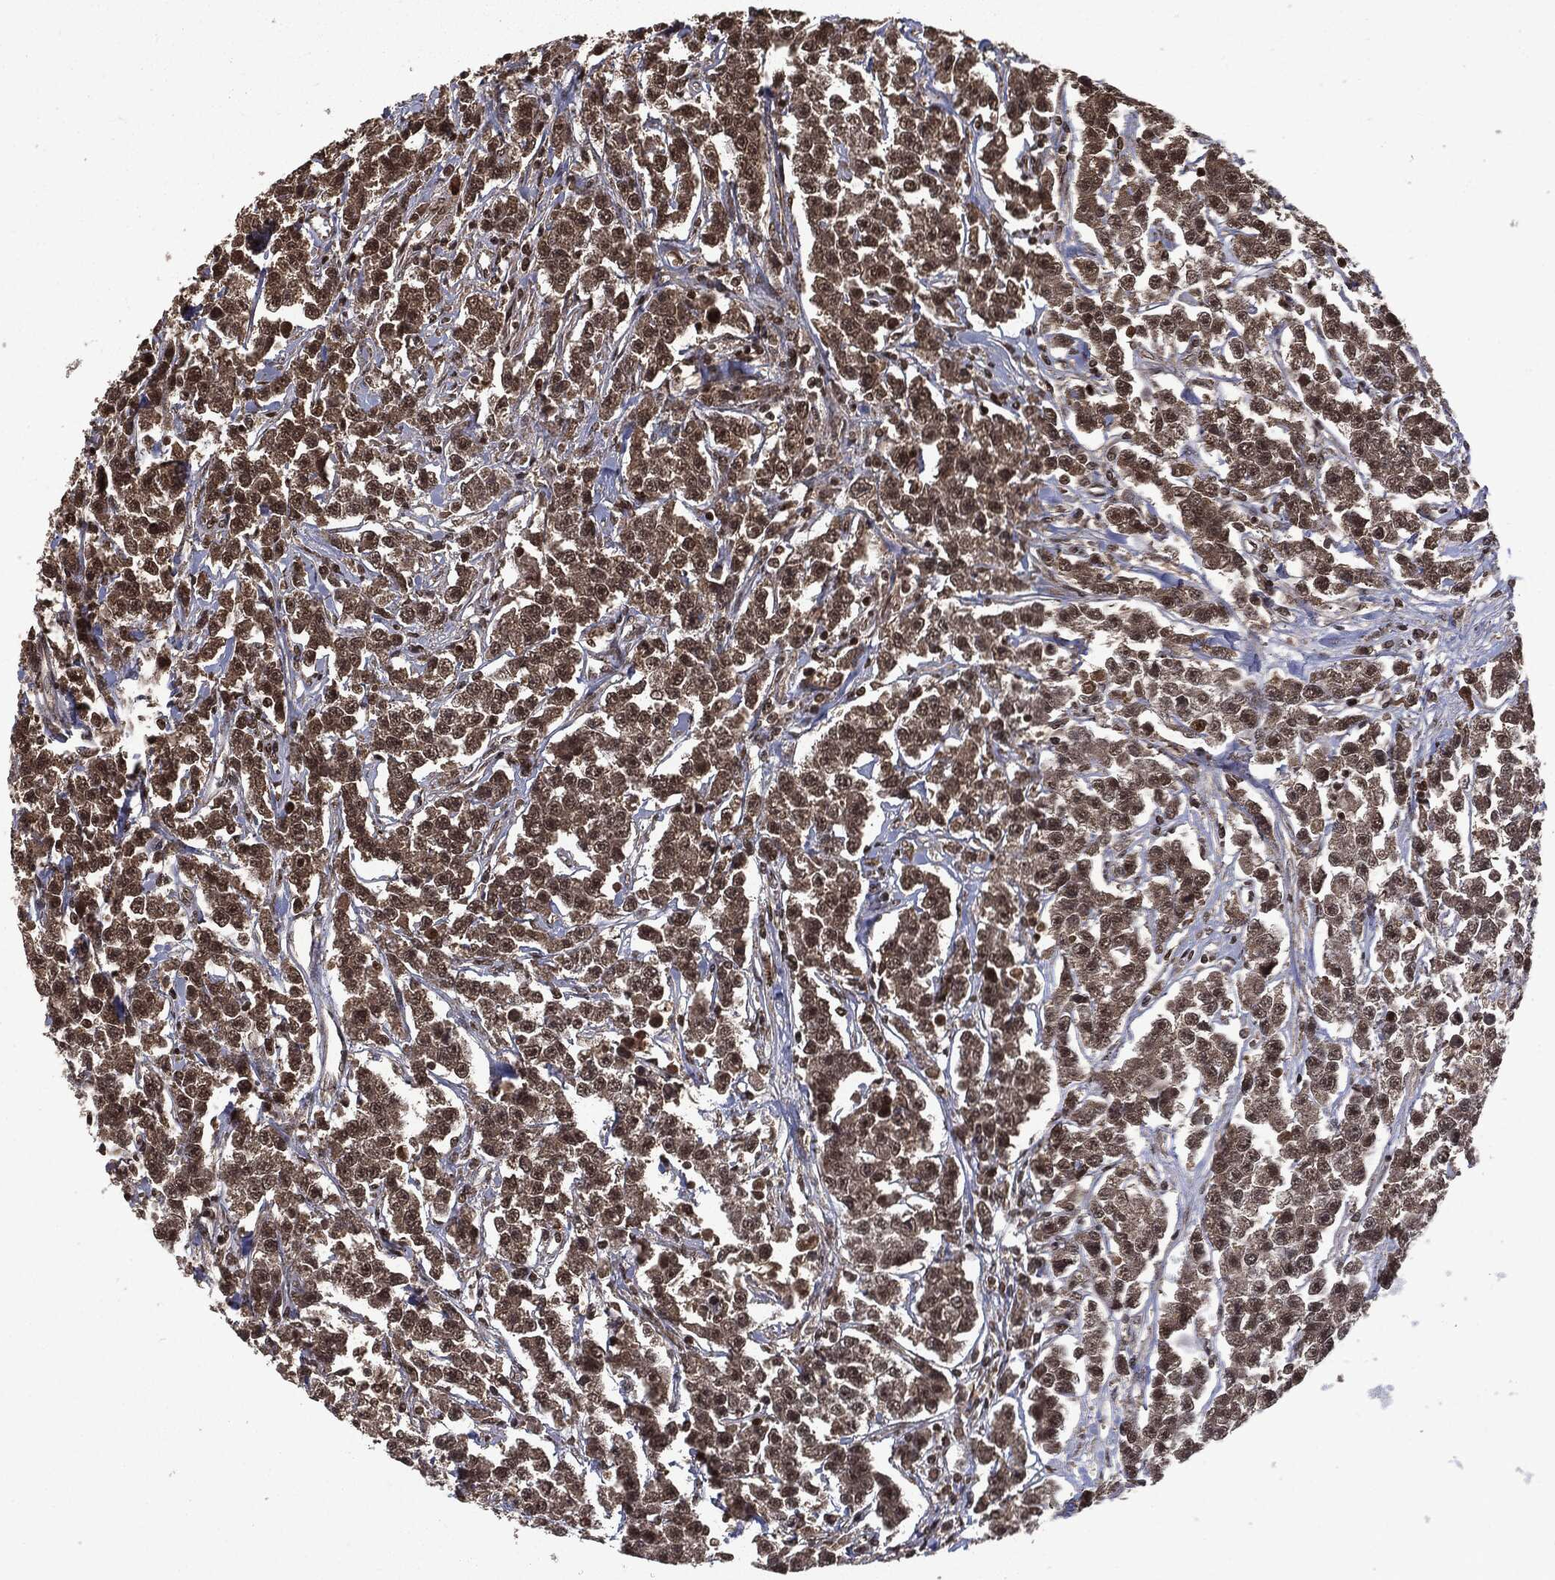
{"staining": {"intensity": "weak", "quantity": ">75%", "location": "cytoplasmic/membranous"}, "tissue": "testis cancer", "cell_type": "Tumor cells", "image_type": "cancer", "snomed": [{"axis": "morphology", "description": "Seminoma, NOS"}, {"axis": "topography", "description": "Testis"}], "caption": "Approximately >75% of tumor cells in human testis cancer display weak cytoplasmic/membranous protein expression as visualized by brown immunohistochemical staining.", "gene": "CTDP1", "patient": {"sex": "male", "age": 59}}